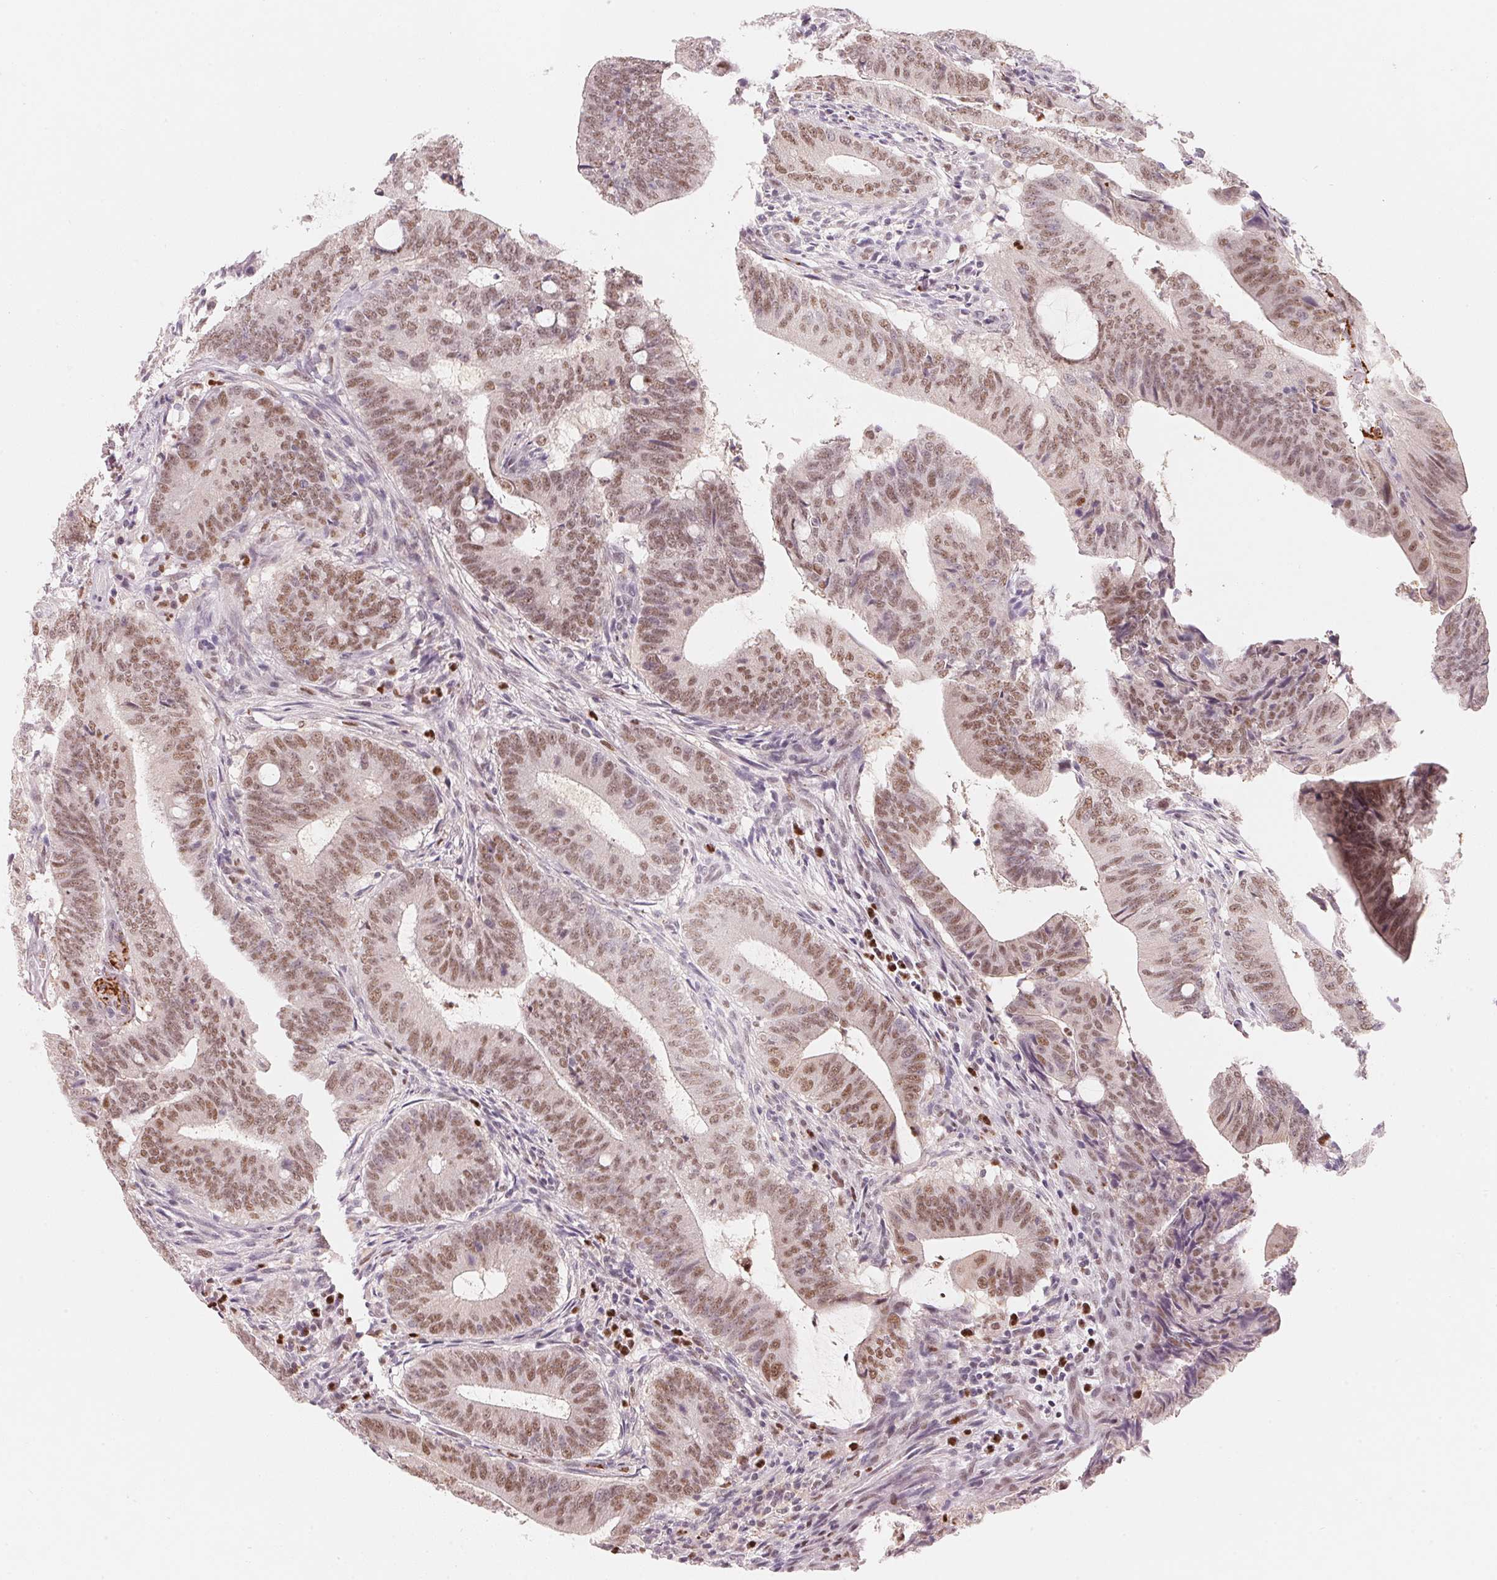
{"staining": {"intensity": "moderate", "quantity": ">75%", "location": "nuclear"}, "tissue": "colorectal cancer", "cell_type": "Tumor cells", "image_type": "cancer", "snomed": [{"axis": "morphology", "description": "Adenocarcinoma, NOS"}, {"axis": "topography", "description": "Colon"}], "caption": "DAB (3,3'-diaminobenzidine) immunohistochemical staining of human colorectal cancer exhibits moderate nuclear protein expression in about >75% of tumor cells. (Stains: DAB in brown, nuclei in blue, Microscopy: brightfield microscopy at high magnification).", "gene": "ARHGAP22", "patient": {"sex": "female", "age": 43}}